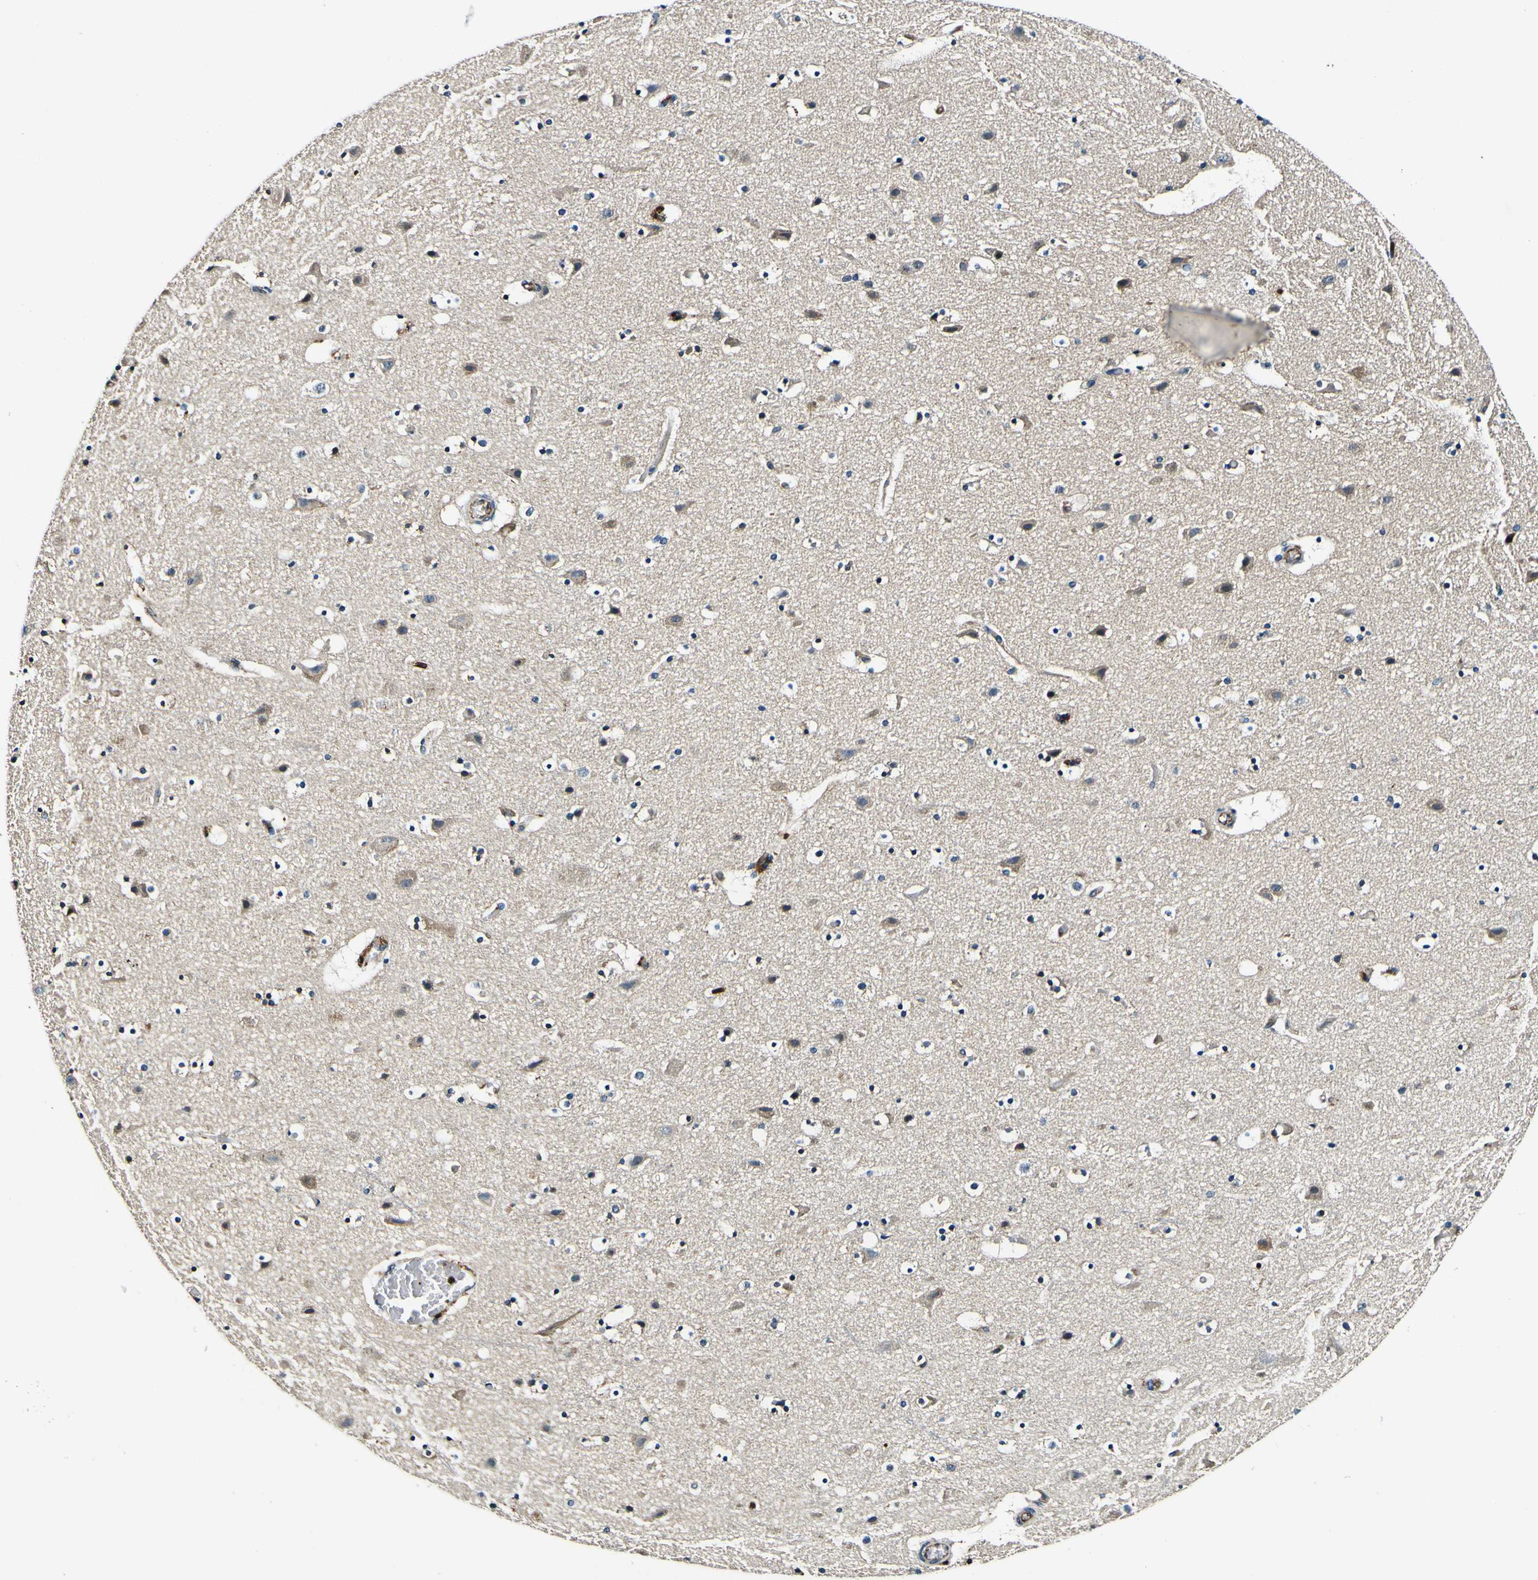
{"staining": {"intensity": "moderate", "quantity": "25%-75%", "location": "cytoplasmic/membranous"}, "tissue": "cerebral cortex", "cell_type": "Endothelial cells", "image_type": "normal", "snomed": [{"axis": "morphology", "description": "Normal tissue, NOS"}, {"axis": "topography", "description": "Cerebral cortex"}], "caption": "Human cerebral cortex stained for a protein (brown) demonstrates moderate cytoplasmic/membranous positive positivity in about 25%-75% of endothelial cells.", "gene": "RHOT2", "patient": {"sex": "male", "age": 45}}